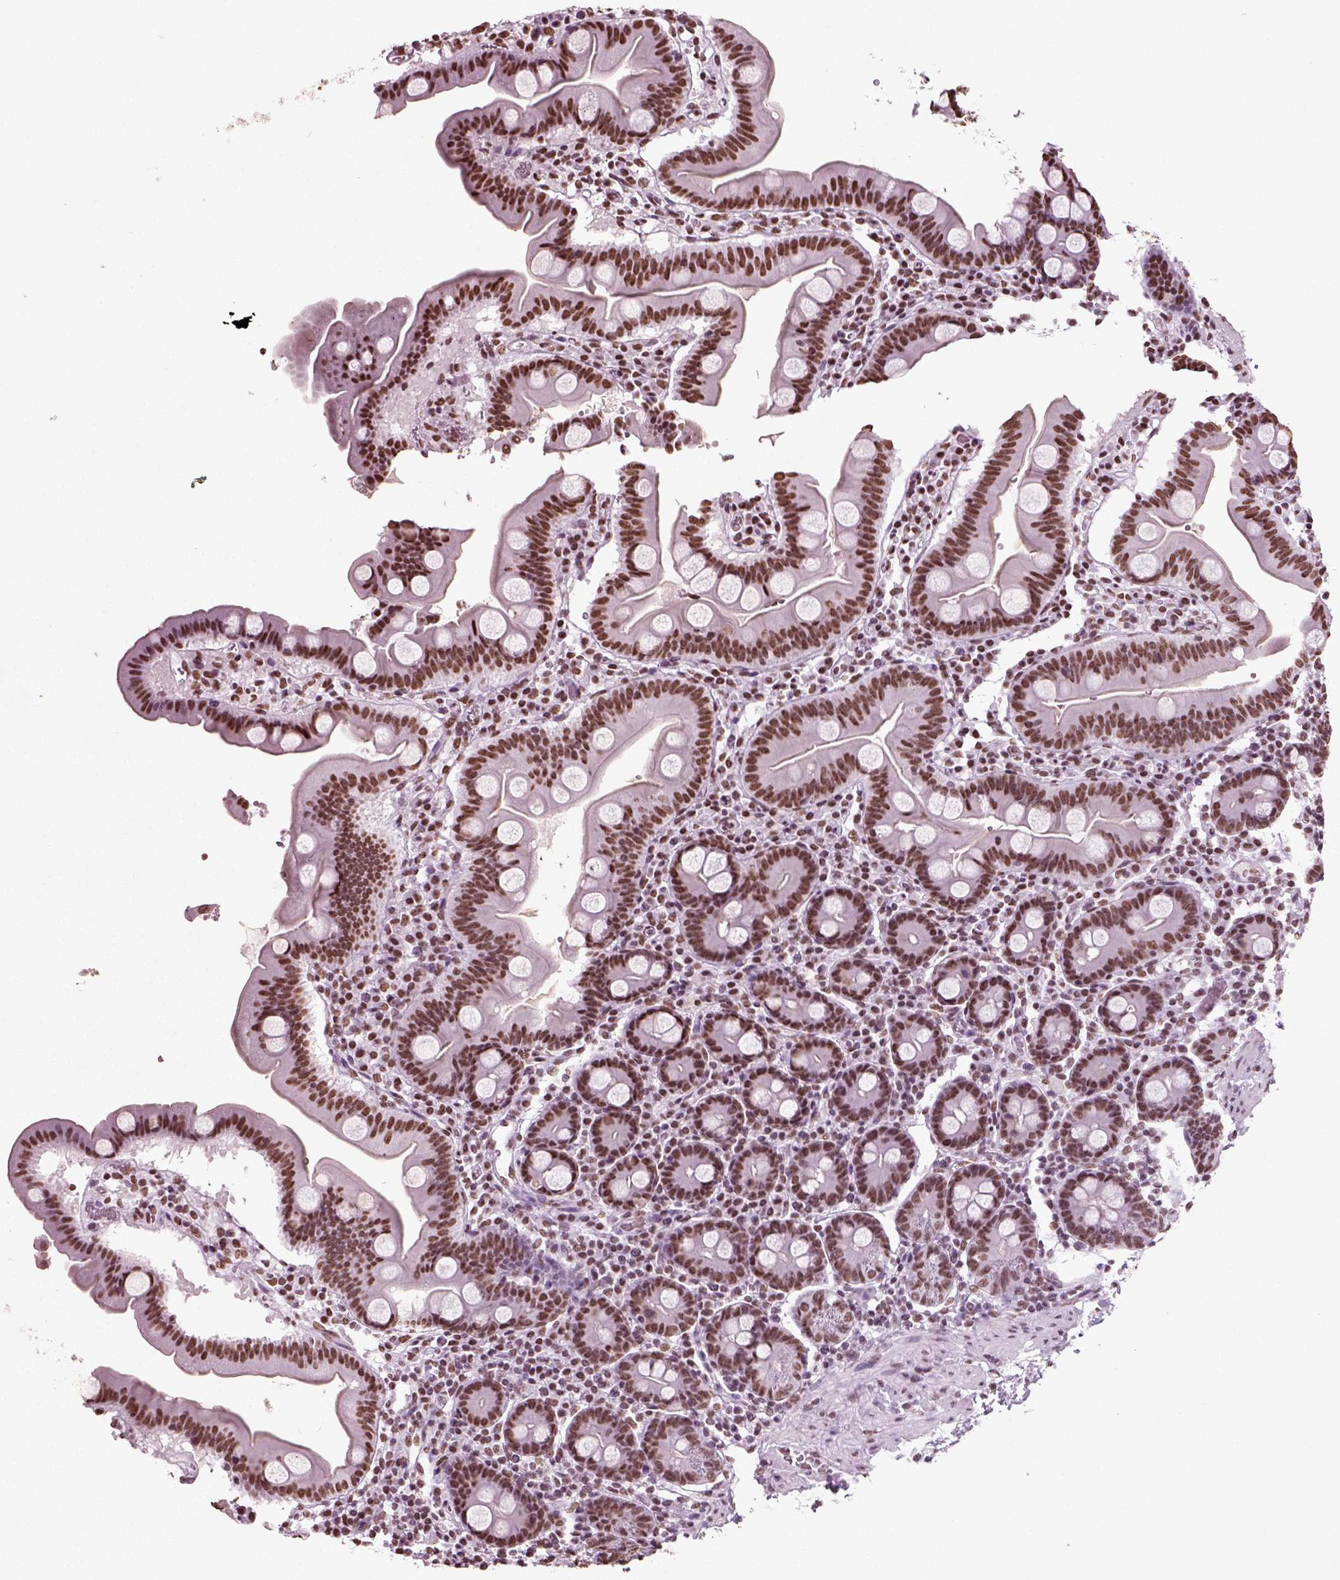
{"staining": {"intensity": "strong", "quantity": ">75%", "location": "nuclear"}, "tissue": "duodenum", "cell_type": "Glandular cells", "image_type": "normal", "snomed": [{"axis": "morphology", "description": "Normal tissue, NOS"}, {"axis": "topography", "description": "Duodenum"}], "caption": "The image reveals staining of normal duodenum, revealing strong nuclear protein expression (brown color) within glandular cells.", "gene": "POLR1H", "patient": {"sex": "male", "age": 59}}